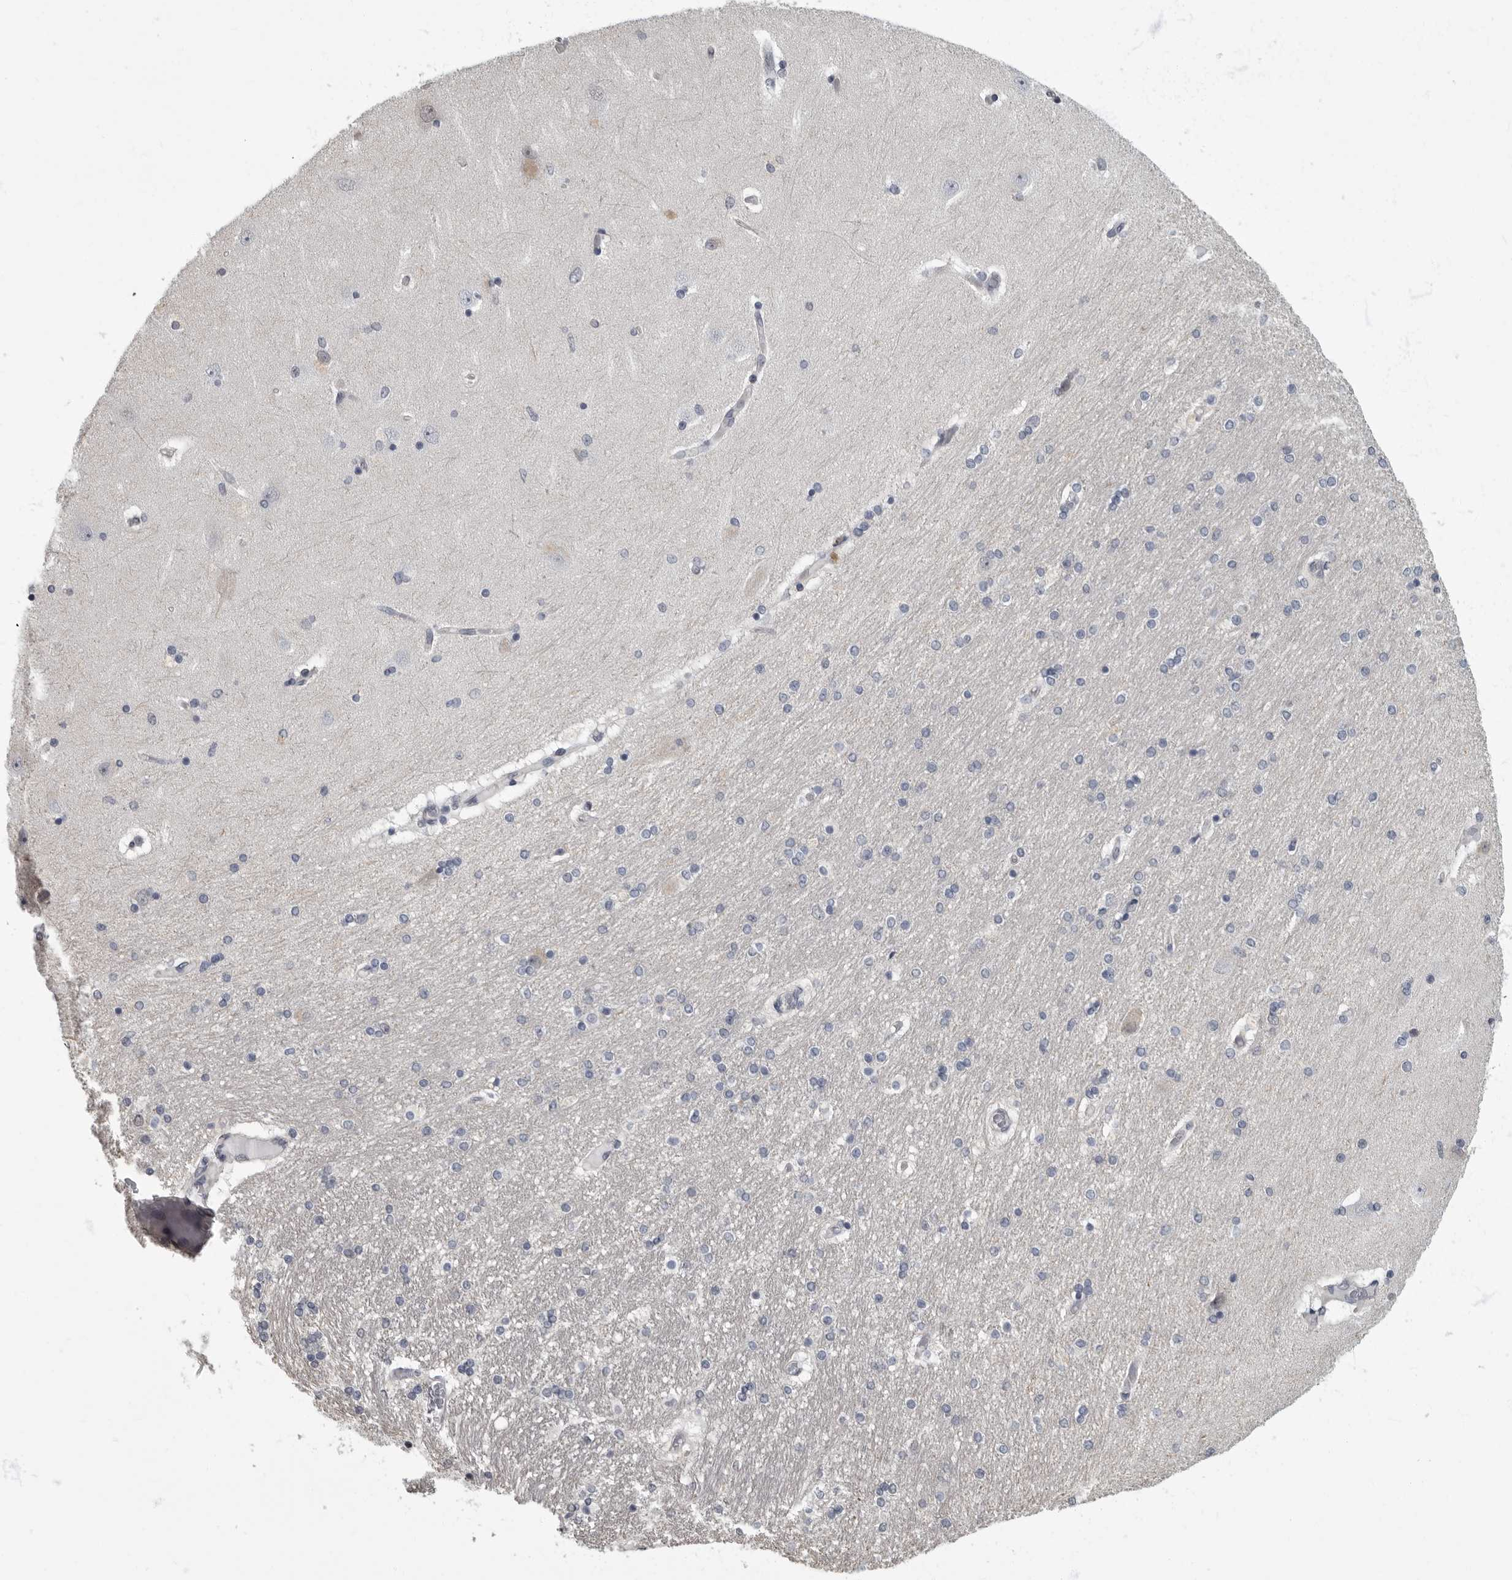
{"staining": {"intensity": "negative", "quantity": "none", "location": "none"}, "tissue": "hippocampus", "cell_type": "Glial cells", "image_type": "normal", "snomed": [{"axis": "morphology", "description": "Normal tissue, NOS"}, {"axis": "topography", "description": "Hippocampus"}], "caption": "This is an immunohistochemistry micrograph of benign hippocampus. There is no staining in glial cells.", "gene": "ARHGEF10", "patient": {"sex": "female", "age": 54}}